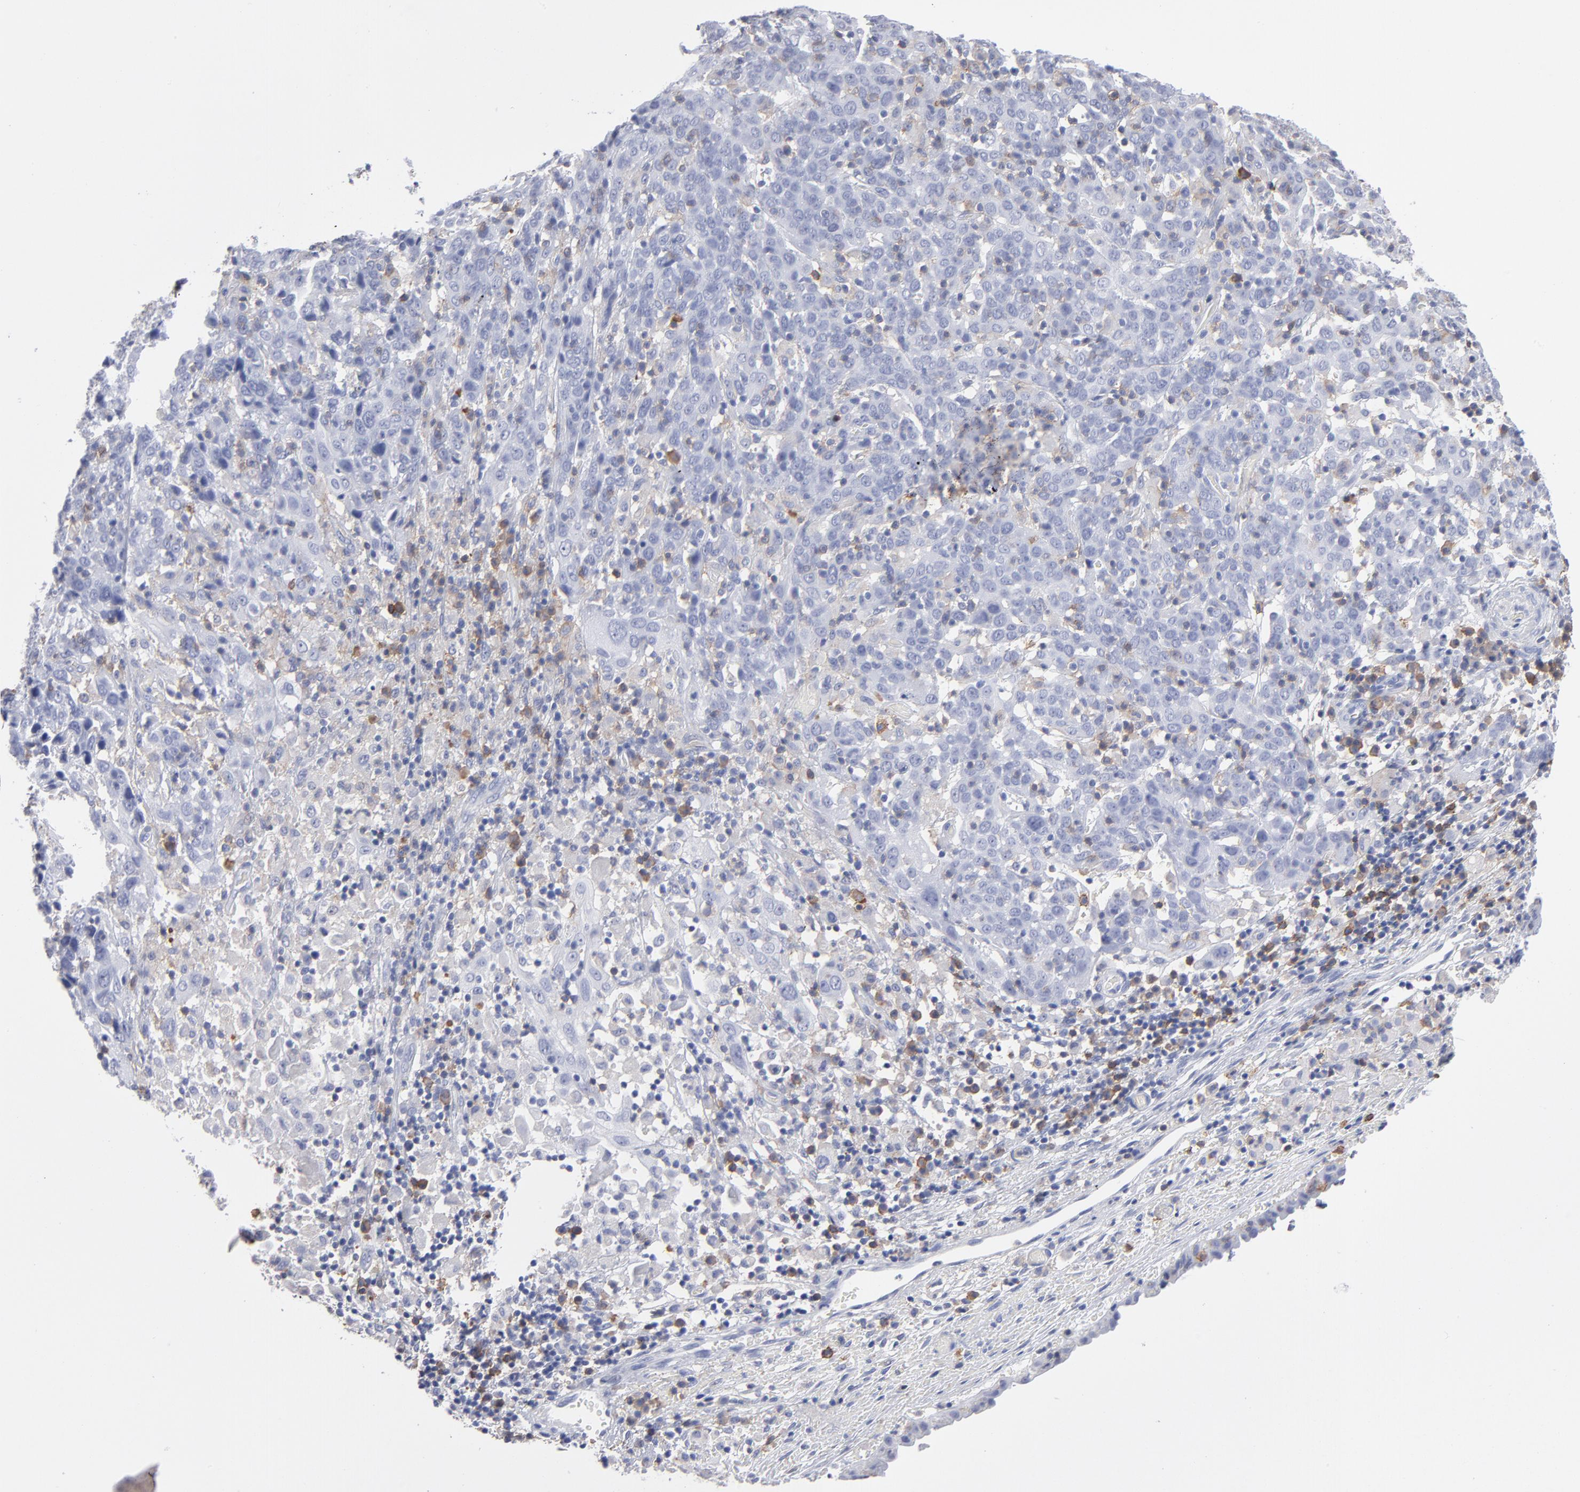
{"staining": {"intensity": "negative", "quantity": "none", "location": "none"}, "tissue": "cervical cancer", "cell_type": "Tumor cells", "image_type": "cancer", "snomed": [{"axis": "morphology", "description": "Normal tissue, NOS"}, {"axis": "morphology", "description": "Squamous cell carcinoma, NOS"}, {"axis": "topography", "description": "Cervix"}], "caption": "Immunohistochemical staining of human cervical squamous cell carcinoma reveals no significant positivity in tumor cells.", "gene": "LAT2", "patient": {"sex": "female", "age": 67}}